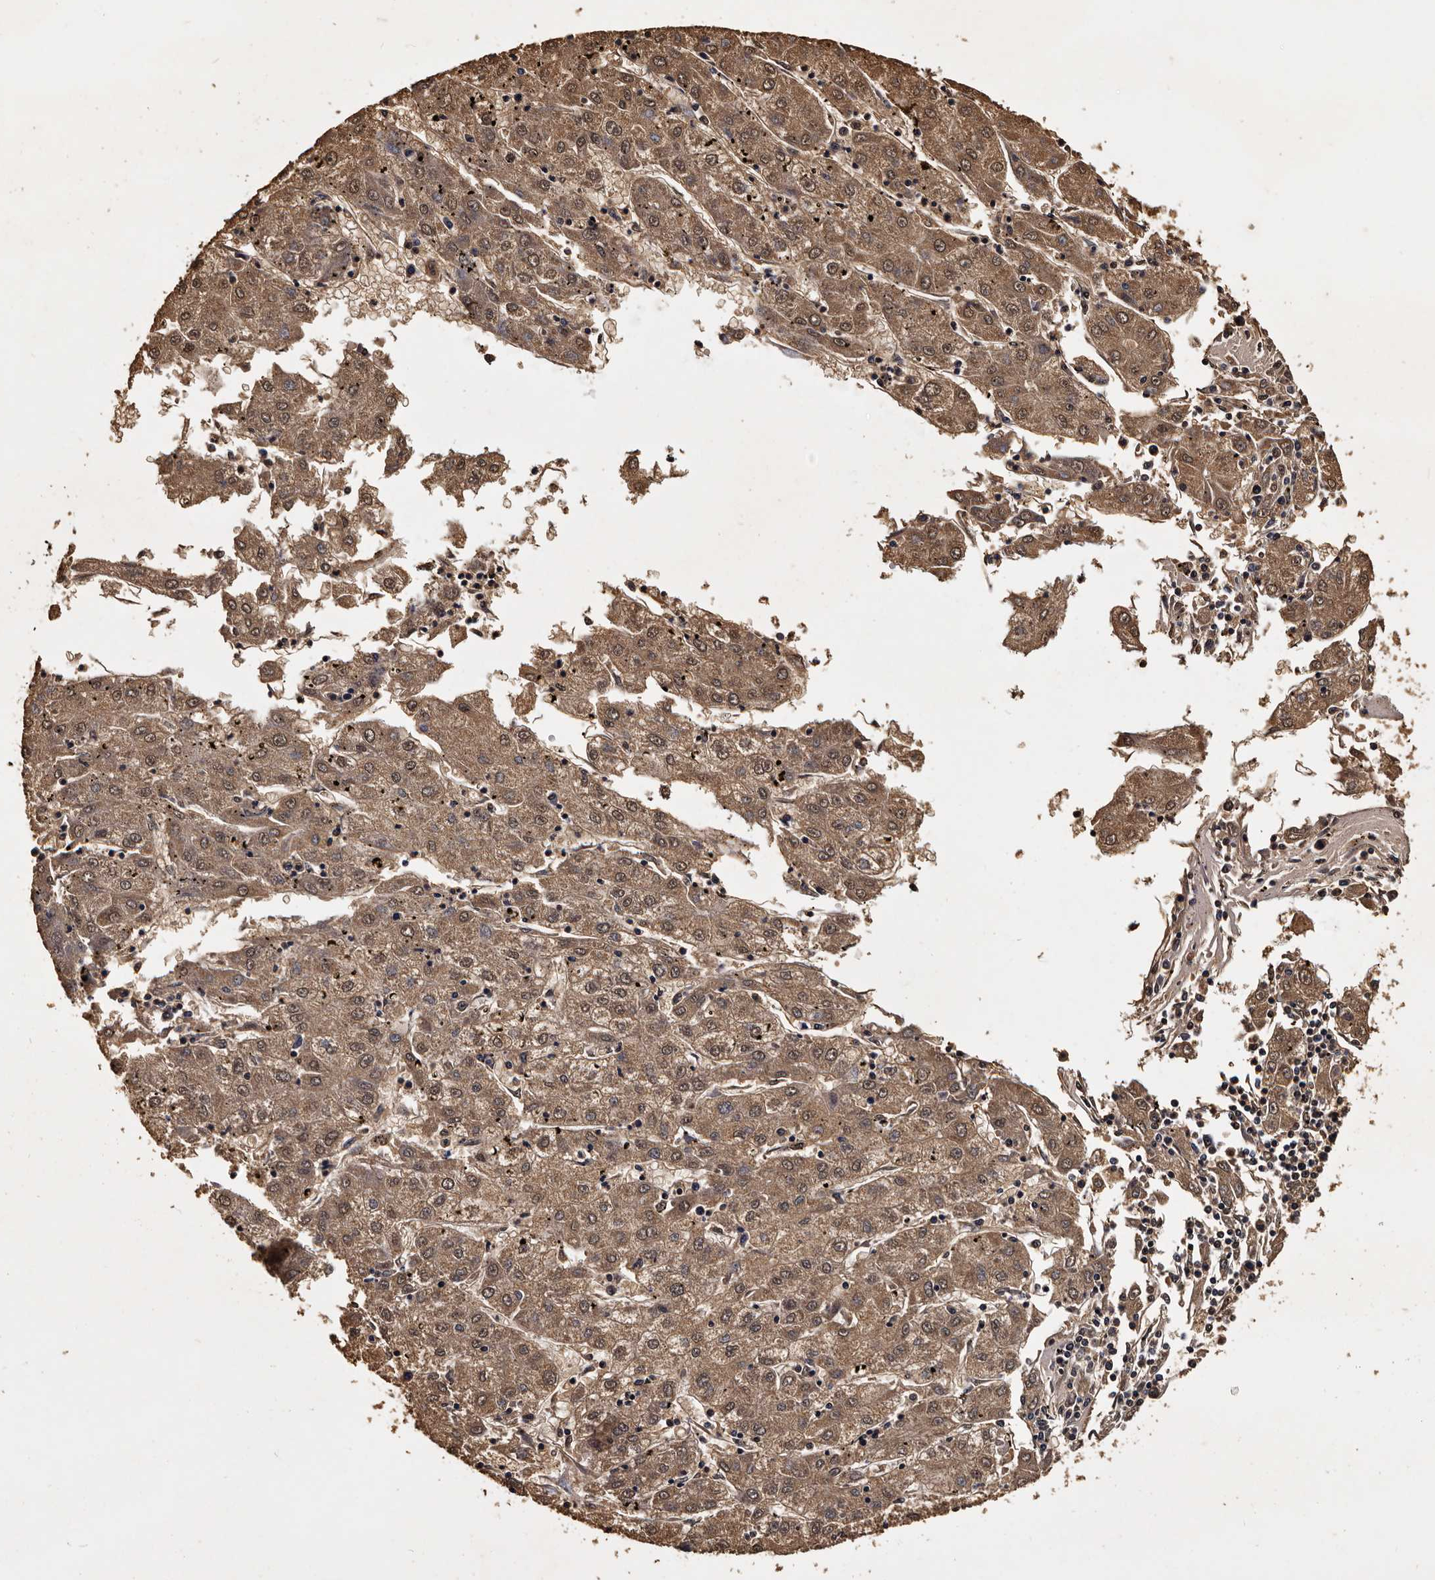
{"staining": {"intensity": "moderate", "quantity": "25%-75%", "location": "cytoplasmic/membranous,nuclear"}, "tissue": "liver cancer", "cell_type": "Tumor cells", "image_type": "cancer", "snomed": [{"axis": "morphology", "description": "Carcinoma, Hepatocellular, NOS"}, {"axis": "topography", "description": "Liver"}], "caption": "Immunohistochemical staining of human hepatocellular carcinoma (liver) demonstrates medium levels of moderate cytoplasmic/membranous and nuclear staining in approximately 25%-75% of tumor cells. The protein is stained brown, and the nuclei are stained in blue (DAB IHC with brightfield microscopy, high magnification).", "gene": "PARS2", "patient": {"sex": "male", "age": 72}}